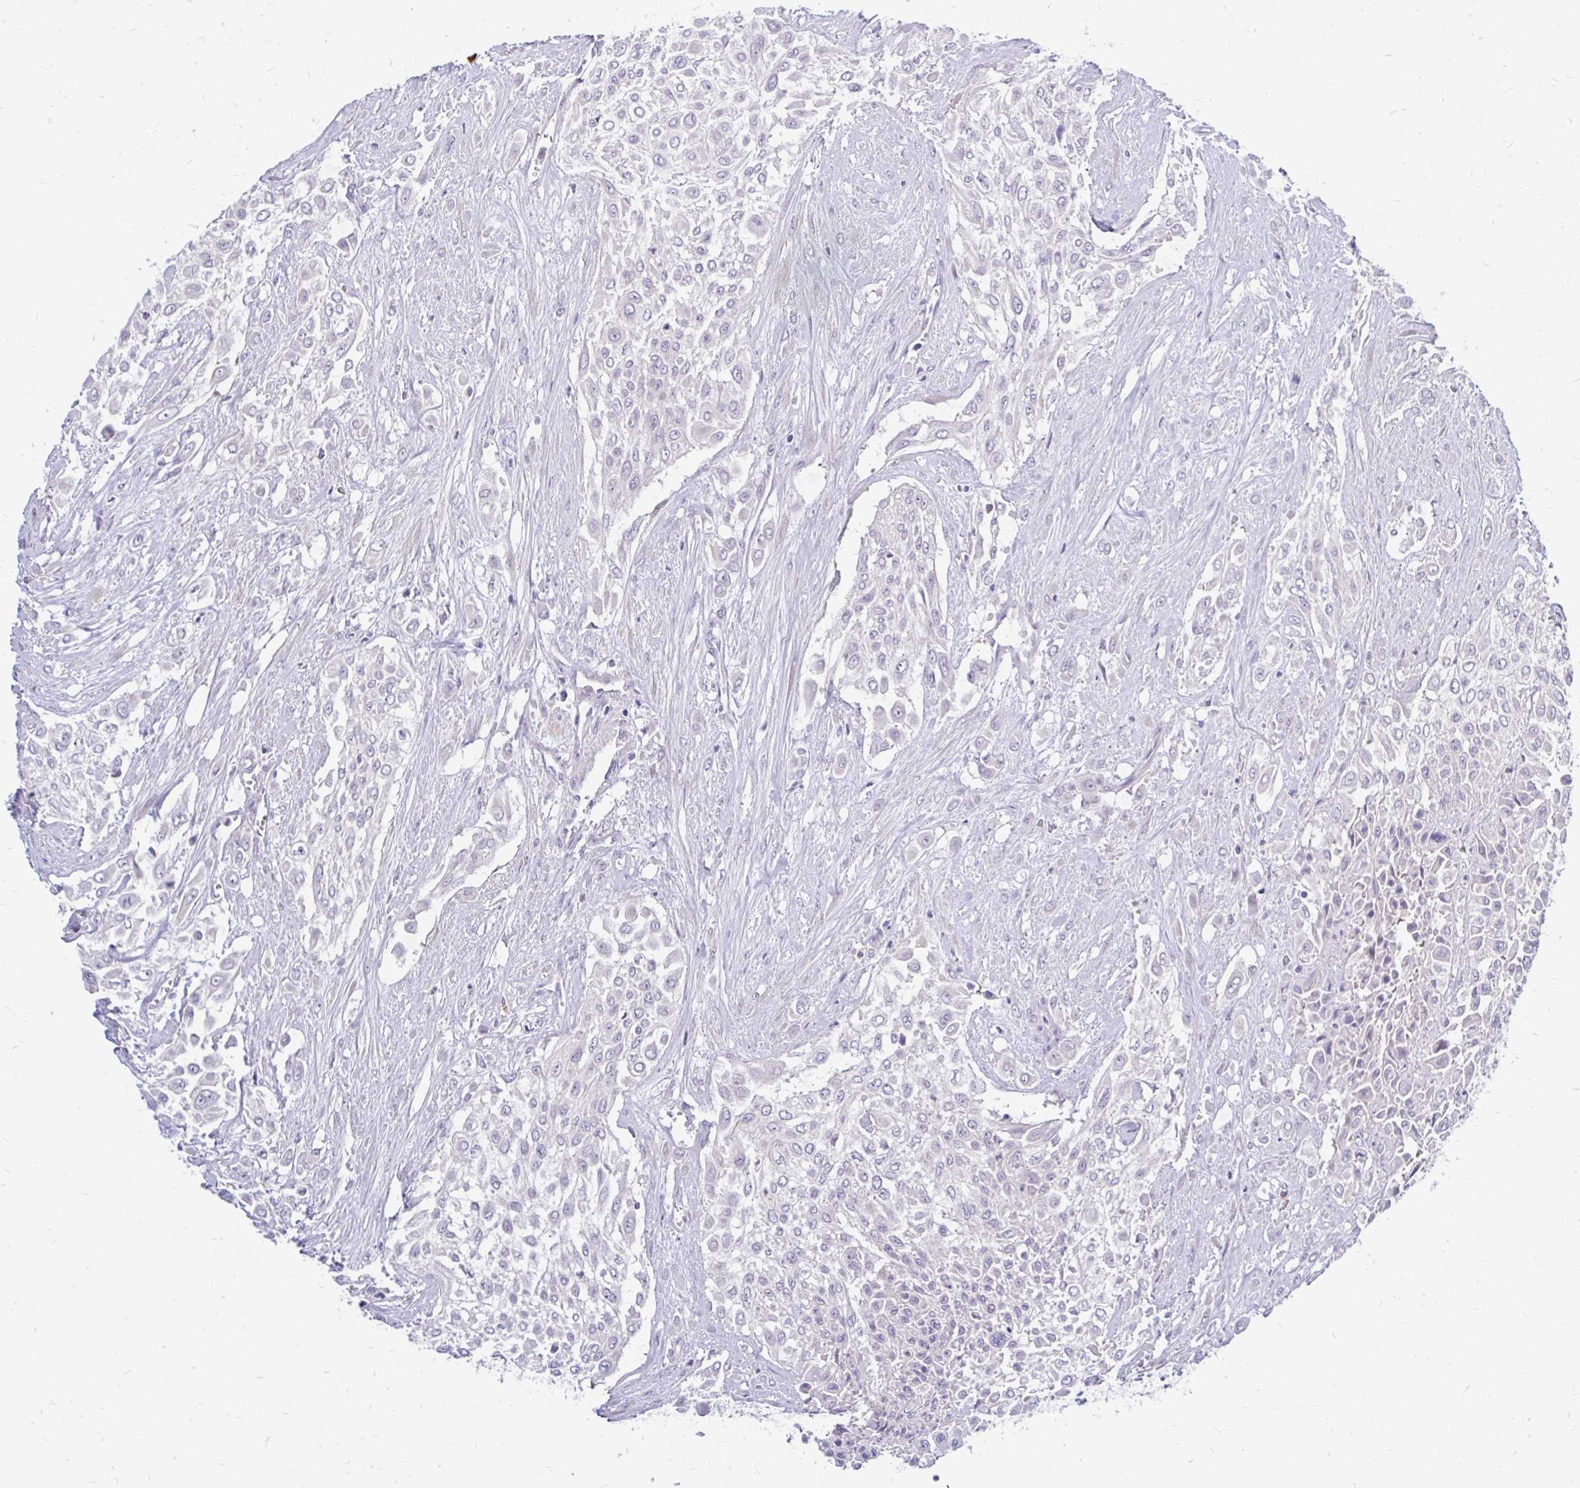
{"staining": {"intensity": "negative", "quantity": "none", "location": "none"}, "tissue": "urothelial cancer", "cell_type": "Tumor cells", "image_type": "cancer", "snomed": [{"axis": "morphology", "description": "Urothelial carcinoma, High grade"}, {"axis": "topography", "description": "Urinary bladder"}], "caption": "DAB (3,3'-diaminobenzidine) immunohistochemical staining of human high-grade urothelial carcinoma shows no significant staining in tumor cells.", "gene": "MAP1LC3A", "patient": {"sex": "male", "age": 57}}